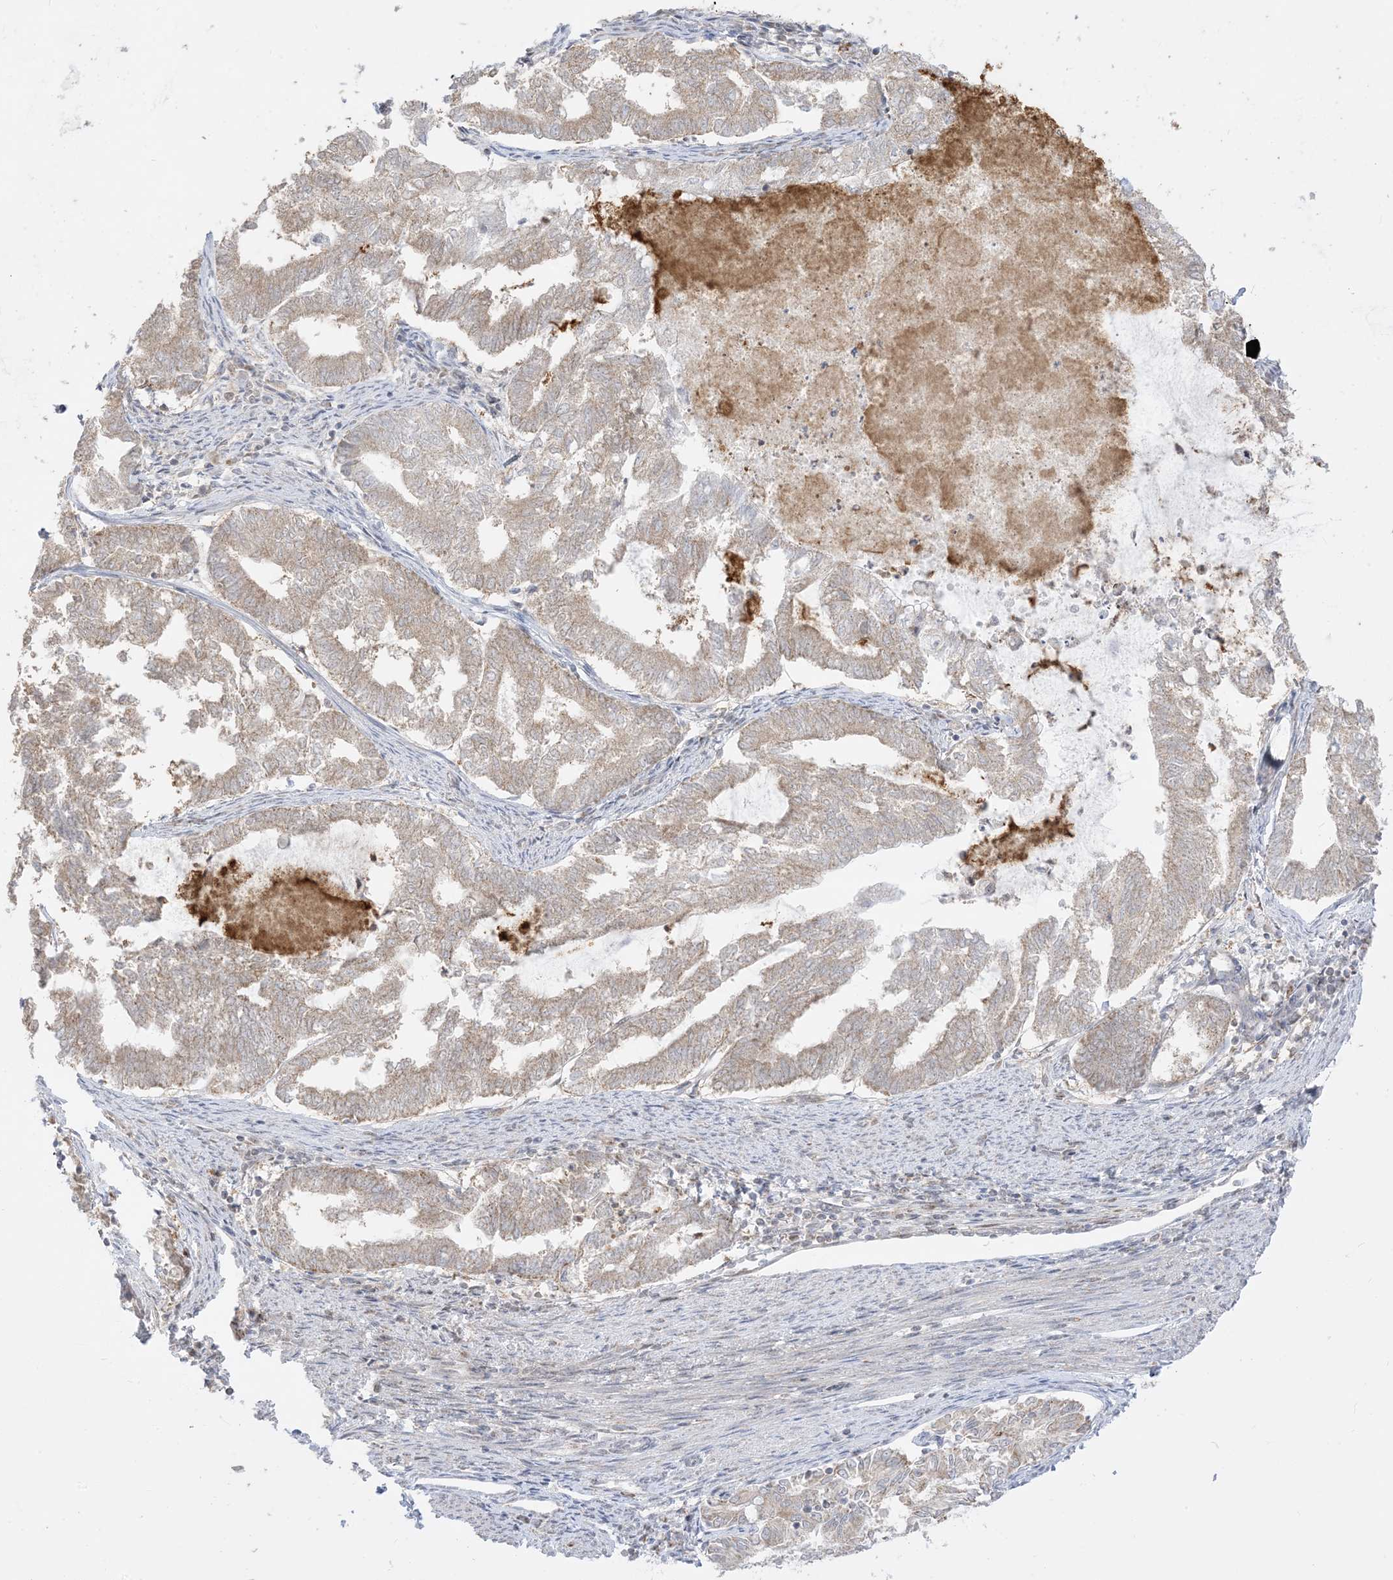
{"staining": {"intensity": "weak", "quantity": ">75%", "location": "cytoplasmic/membranous"}, "tissue": "endometrial cancer", "cell_type": "Tumor cells", "image_type": "cancer", "snomed": [{"axis": "morphology", "description": "Adenocarcinoma, NOS"}, {"axis": "topography", "description": "Endometrium"}], "caption": "IHC (DAB) staining of endometrial adenocarcinoma demonstrates weak cytoplasmic/membranous protein expression in about >75% of tumor cells.", "gene": "KANSL3", "patient": {"sex": "female", "age": 79}}